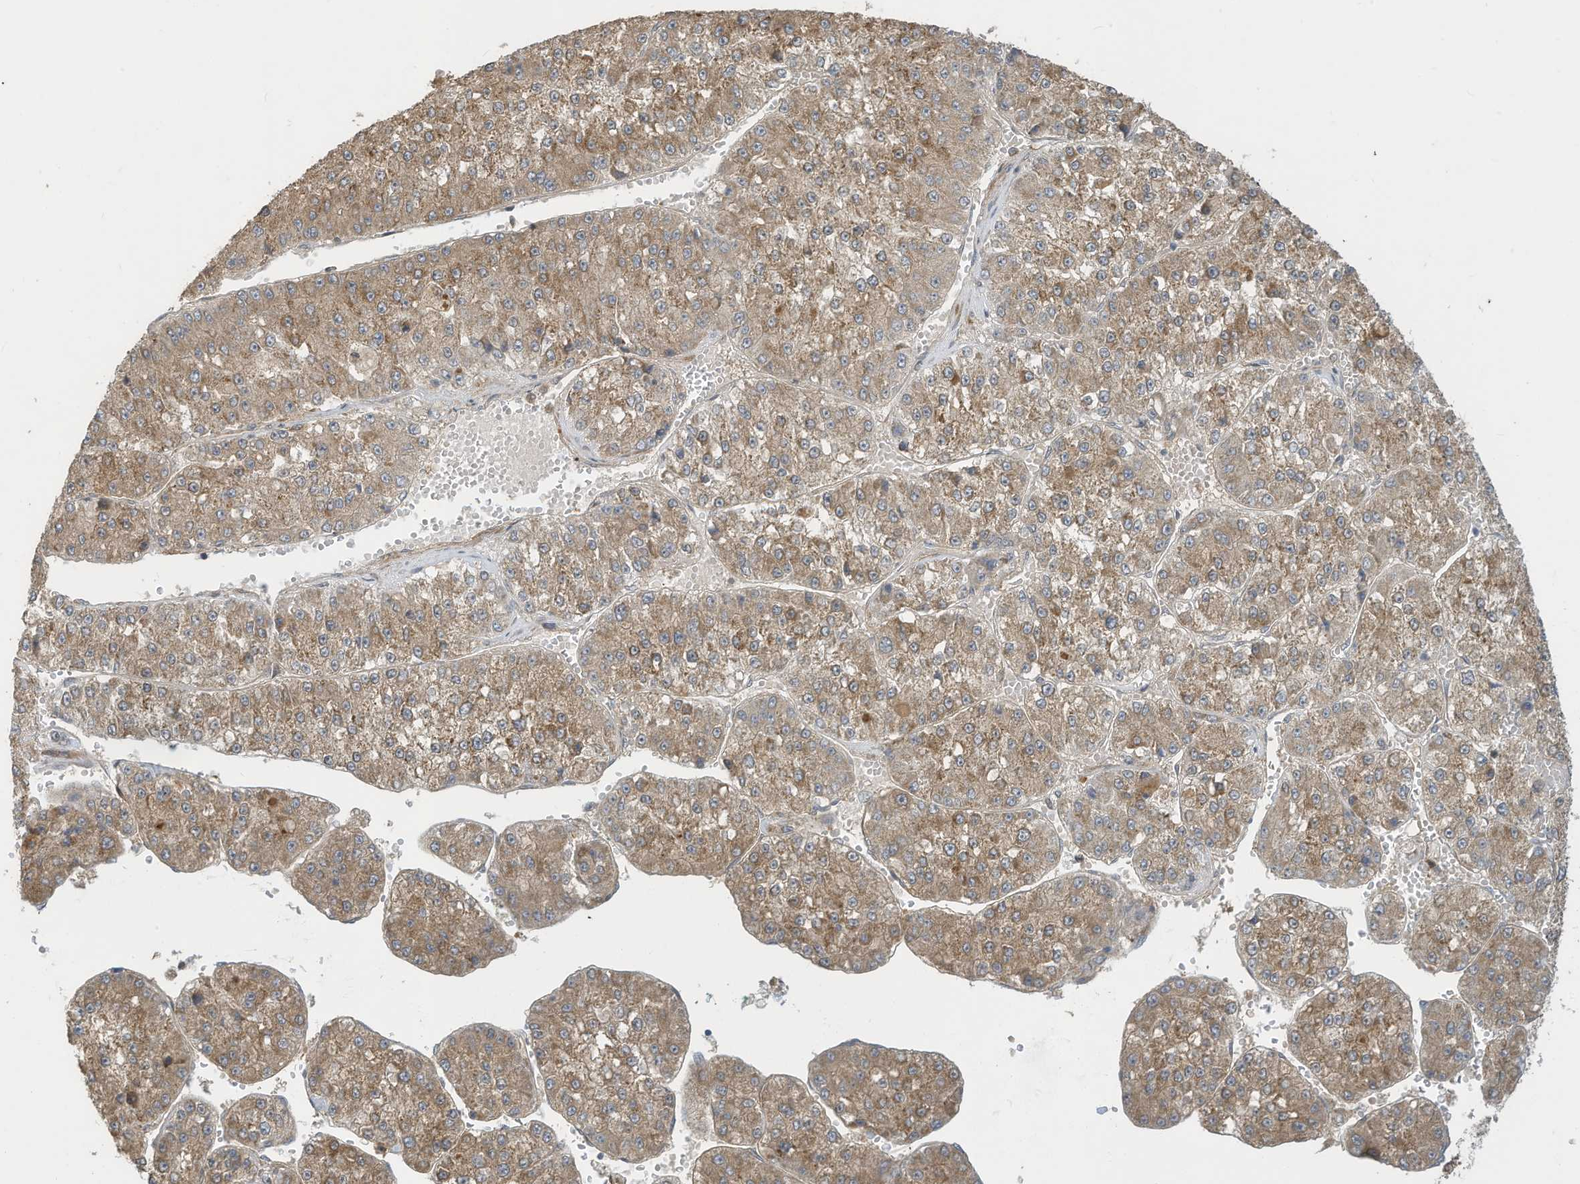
{"staining": {"intensity": "moderate", "quantity": ">75%", "location": "cytoplasmic/membranous"}, "tissue": "liver cancer", "cell_type": "Tumor cells", "image_type": "cancer", "snomed": [{"axis": "morphology", "description": "Carcinoma, Hepatocellular, NOS"}, {"axis": "topography", "description": "Liver"}], "caption": "Immunohistochemical staining of human liver cancer reveals moderate cytoplasmic/membranous protein expression in approximately >75% of tumor cells.", "gene": "ADI1", "patient": {"sex": "female", "age": 73}}